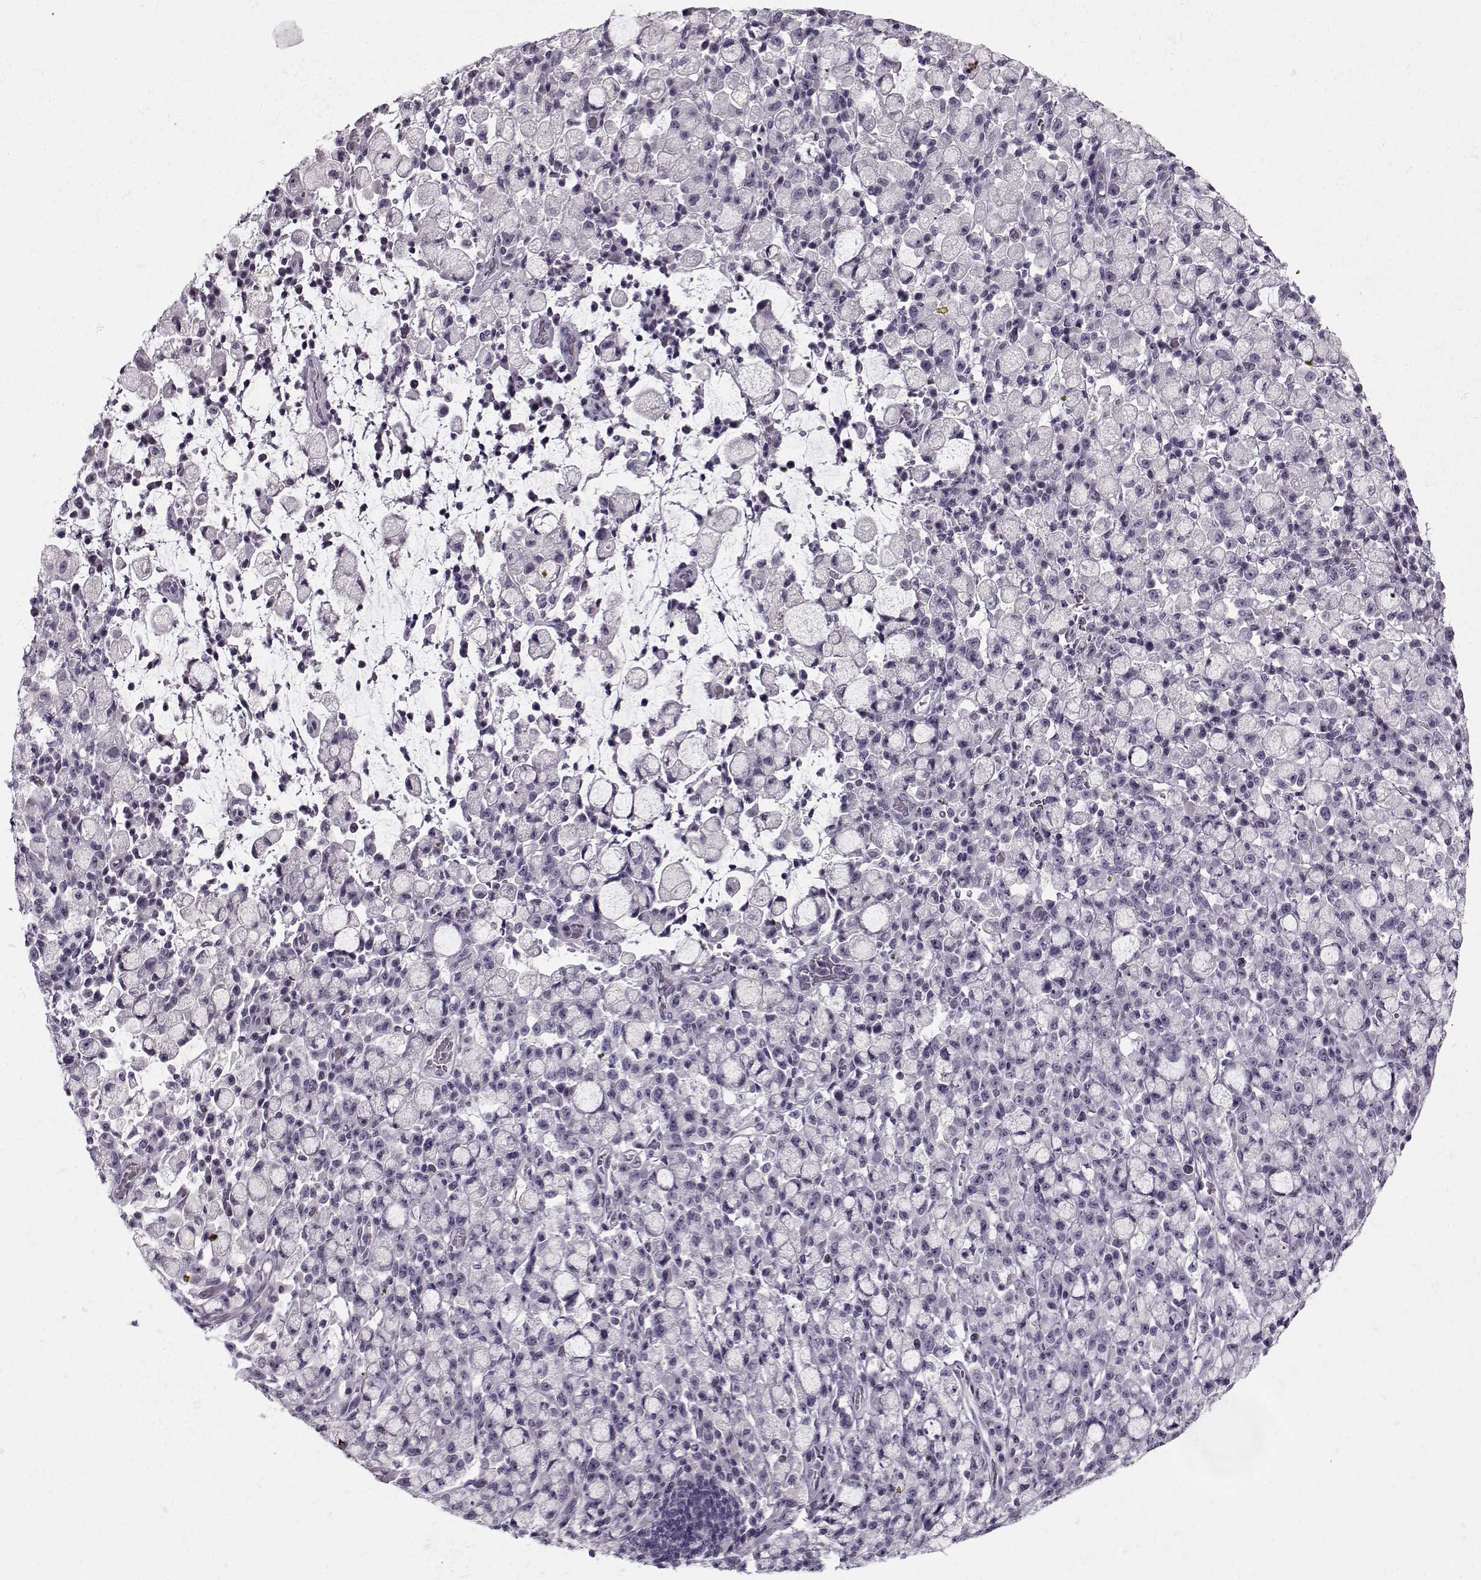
{"staining": {"intensity": "negative", "quantity": "none", "location": "none"}, "tissue": "stomach cancer", "cell_type": "Tumor cells", "image_type": "cancer", "snomed": [{"axis": "morphology", "description": "Adenocarcinoma, NOS"}, {"axis": "topography", "description": "Stomach"}], "caption": "Immunohistochemical staining of human stomach adenocarcinoma reveals no significant expression in tumor cells.", "gene": "PNMT", "patient": {"sex": "male", "age": 58}}